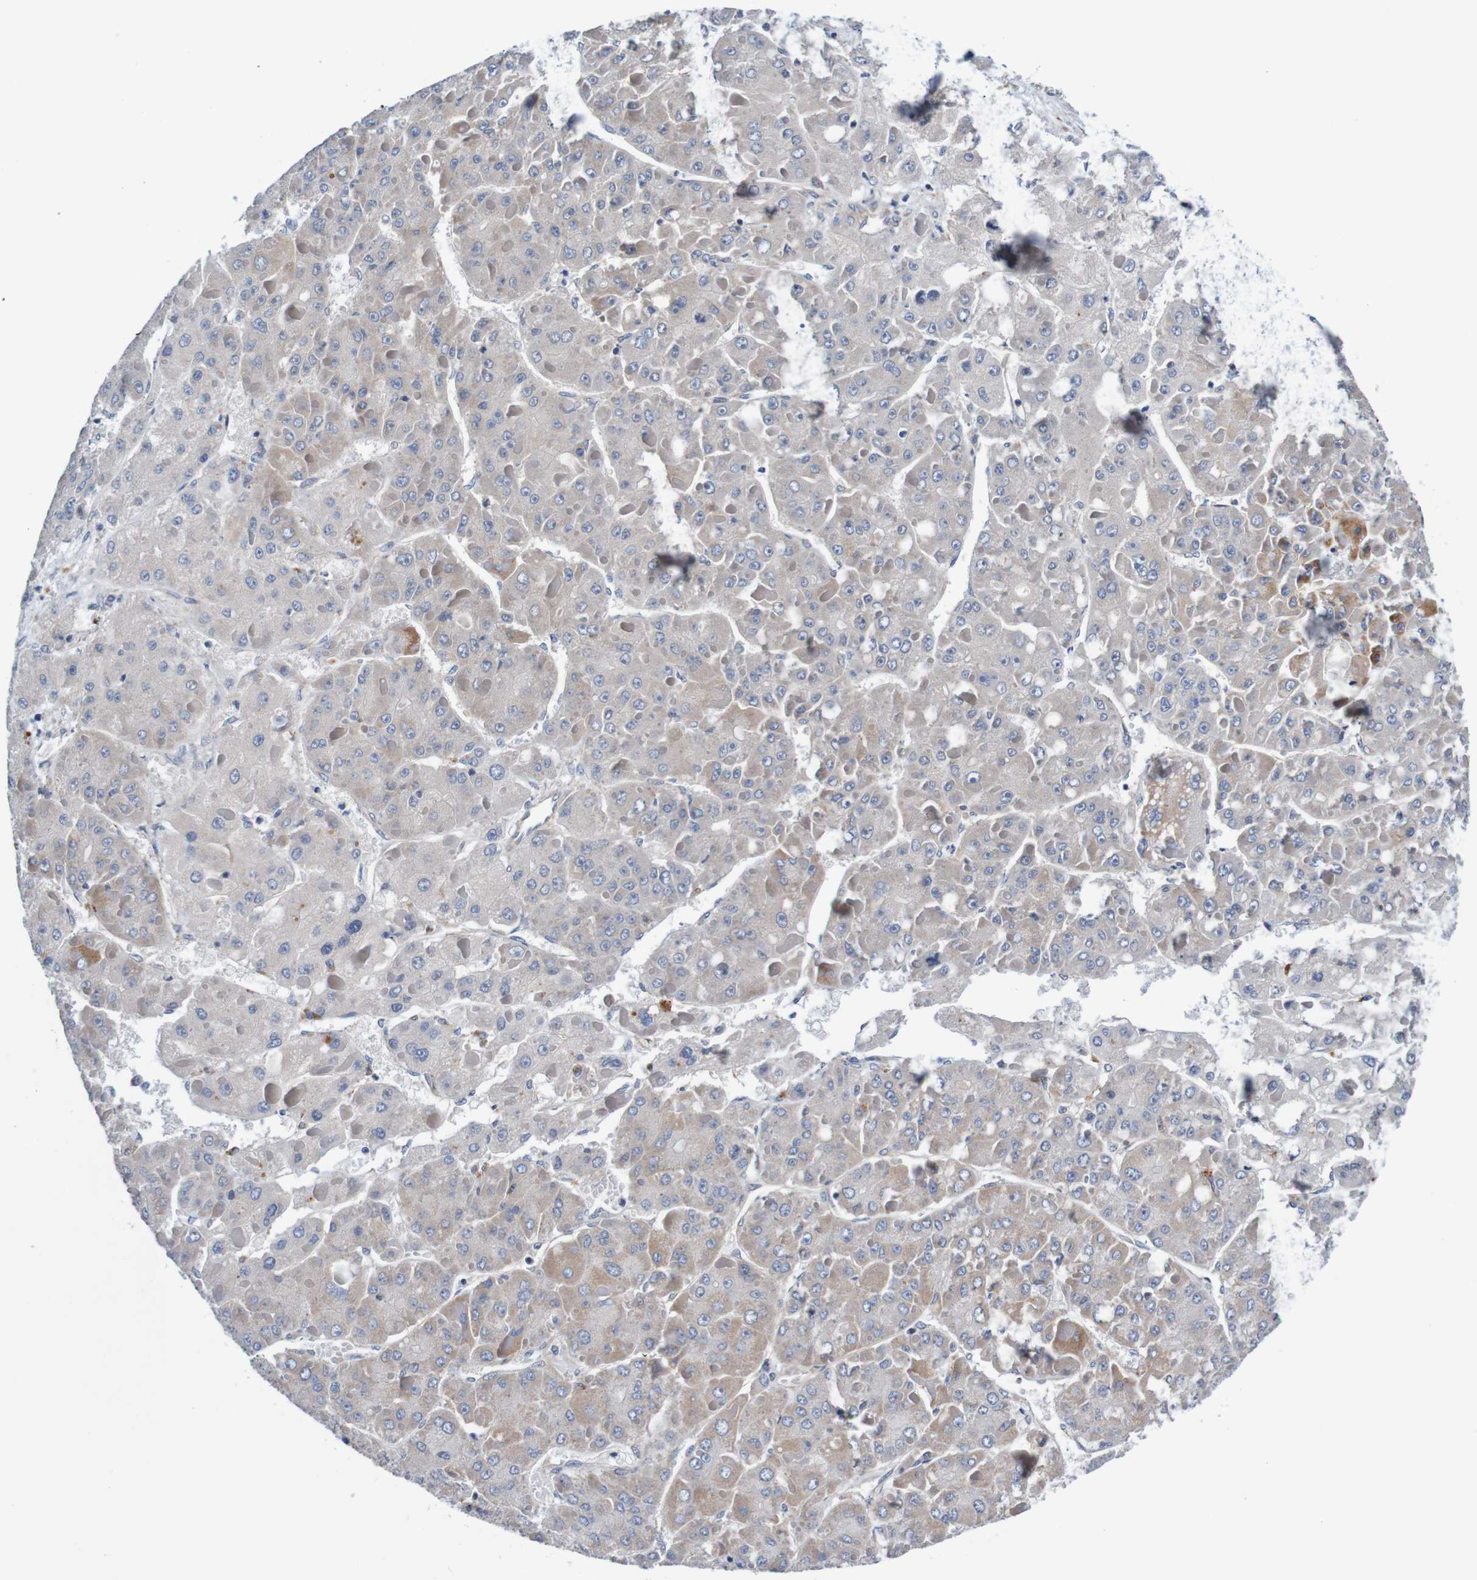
{"staining": {"intensity": "weak", "quantity": "<25%", "location": "cytoplasmic/membranous"}, "tissue": "liver cancer", "cell_type": "Tumor cells", "image_type": "cancer", "snomed": [{"axis": "morphology", "description": "Carcinoma, Hepatocellular, NOS"}, {"axis": "topography", "description": "Liver"}], "caption": "An IHC image of hepatocellular carcinoma (liver) is shown. There is no staining in tumor cells of hepatocellular carcinoma (liver).", "gene": "CPED1", "patient": {"sex": "female", "age": 73}}